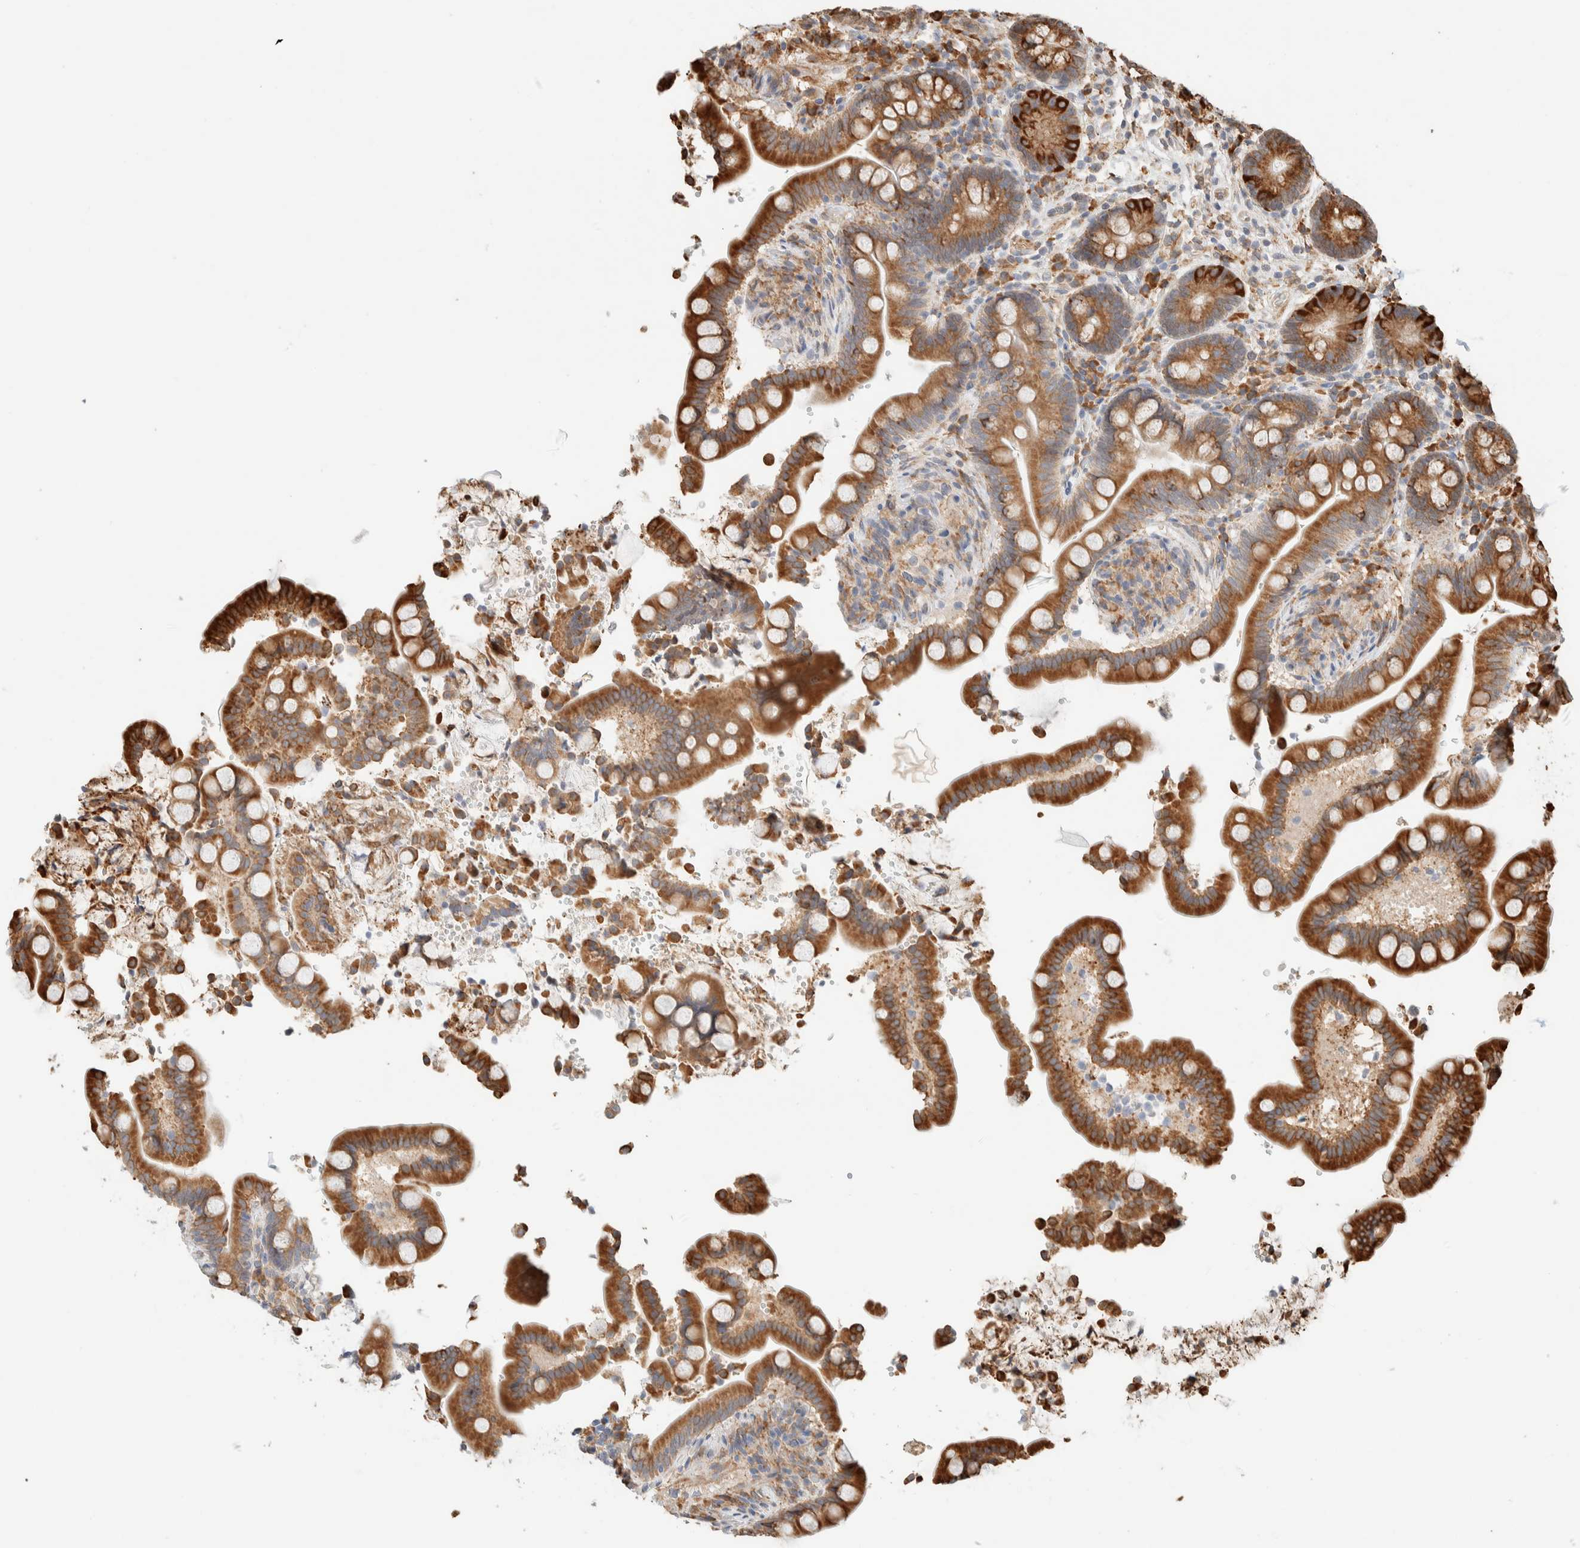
{"staining": {"intensity": "negative", "quantity": "none", "location": "none"}, "tissue": "colon", "cell_type": "Endothelial cells", "image_type": "normal", "snomed": [{"axis": "morphology", "description": "Normal tissue, NOS"}, {"axis": "topography", "description": "Smooth muscle"}, {"axis": "topography", "description": "Colon"}], "caption": "Normal colon was stained to show a protein in brown. There is no significant positivity in endothelial cells. (IHC, brightfield microscopy, high magnification).", "gene": "INTS1", "patient": {"sex": "male", "age": 73}}